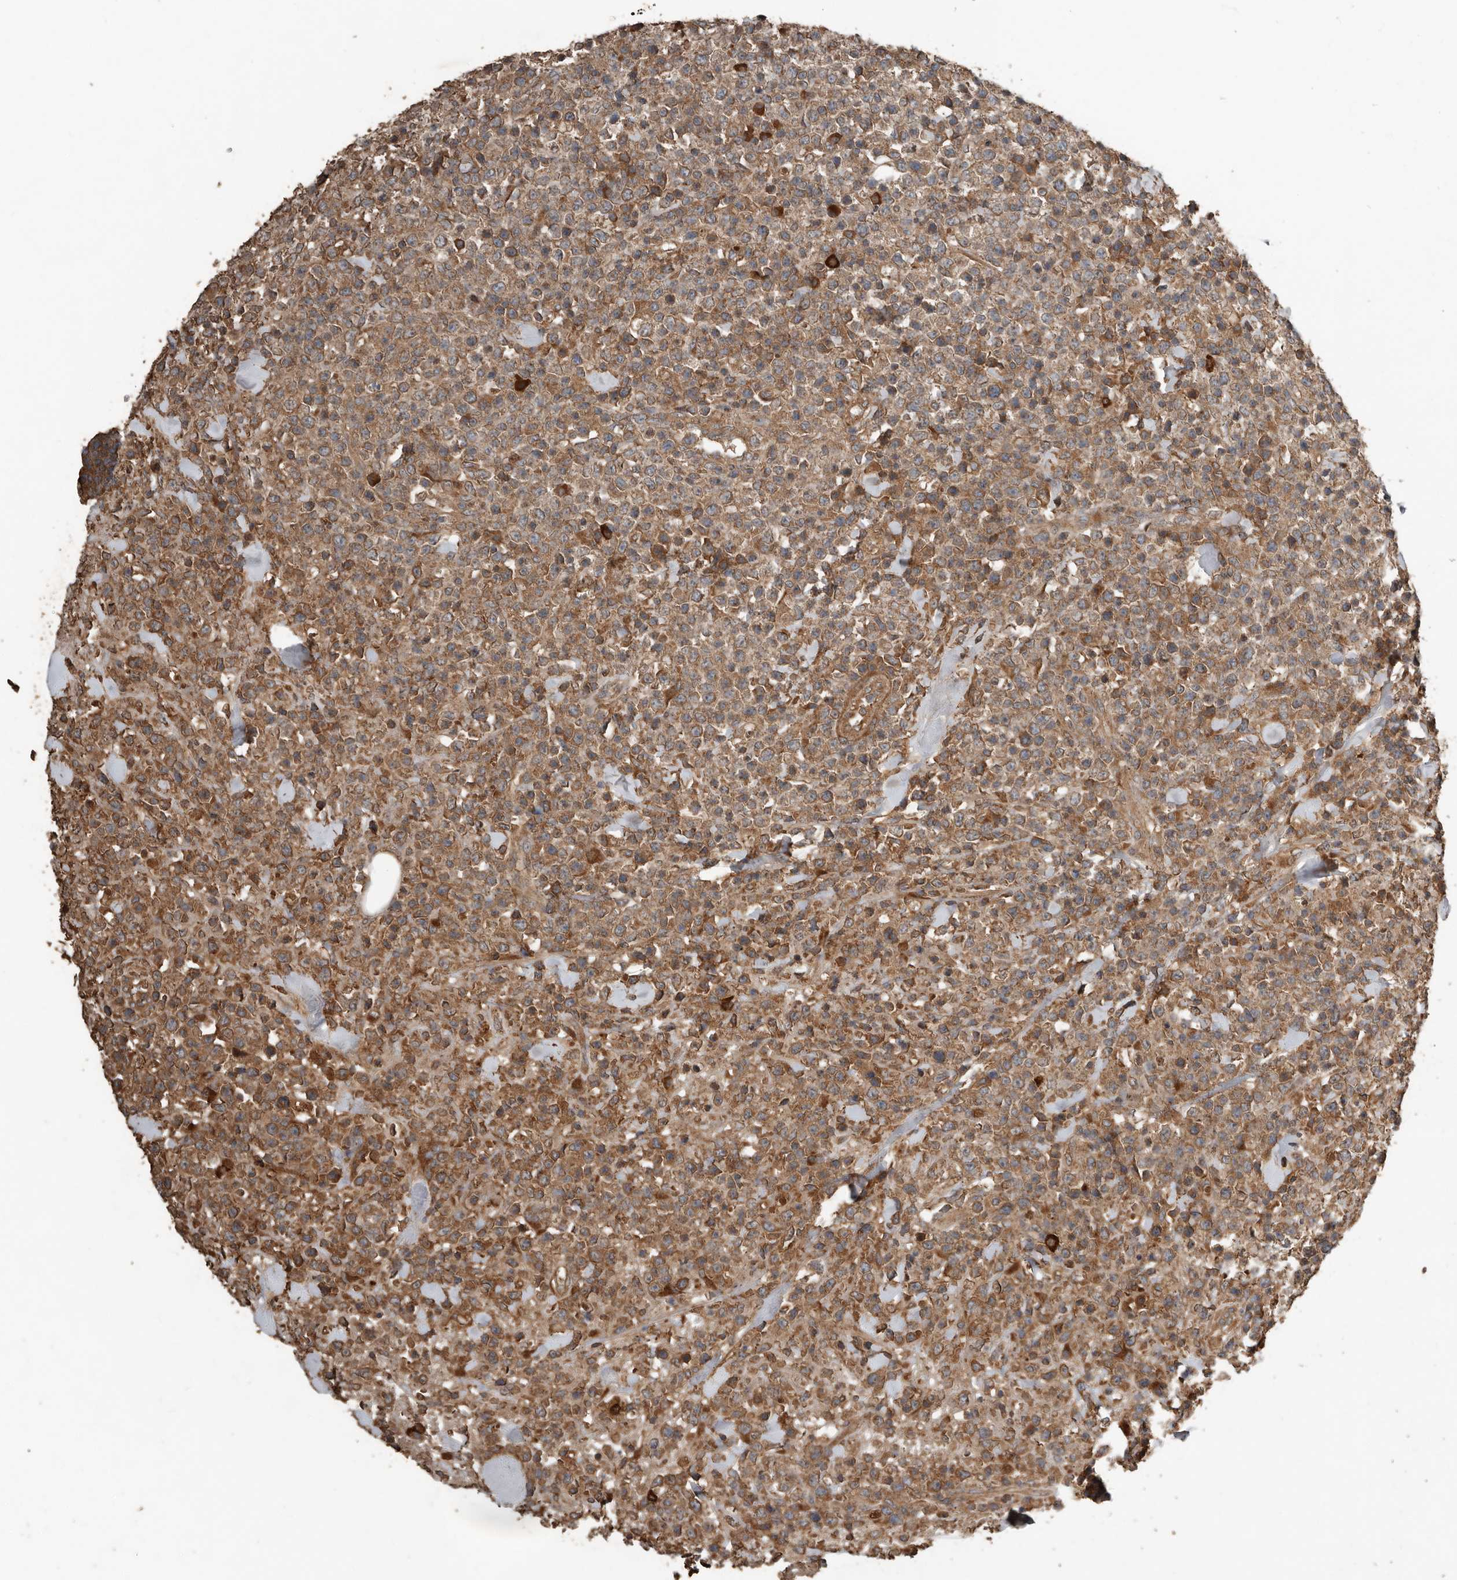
{"staining": {"intensity": "moderate", "quantity": ">75%", "location": "cytoplasmic/membranous"}, "tissue": "lymphoma", "cell_type": "Tumor cells", "image_type": "cancer", "snomed": [{"axis": "morphology", "description": "Malignant lymphoma, non-Hodgkin's type, High grade"}, {"axis": "topography", "description": "Colon"}], "caption": "Tumor cells display medium levels of moderate cytoplasmic/membranous positivity in approximately >75% of cells in human malignant lymphoma, non-Hodgkin's type (high-grade). (DAB = brown stain, brightfield microscopy at high magnification).", "gene": "RNF207", "patient": {"sex": "female", "age": 53}}